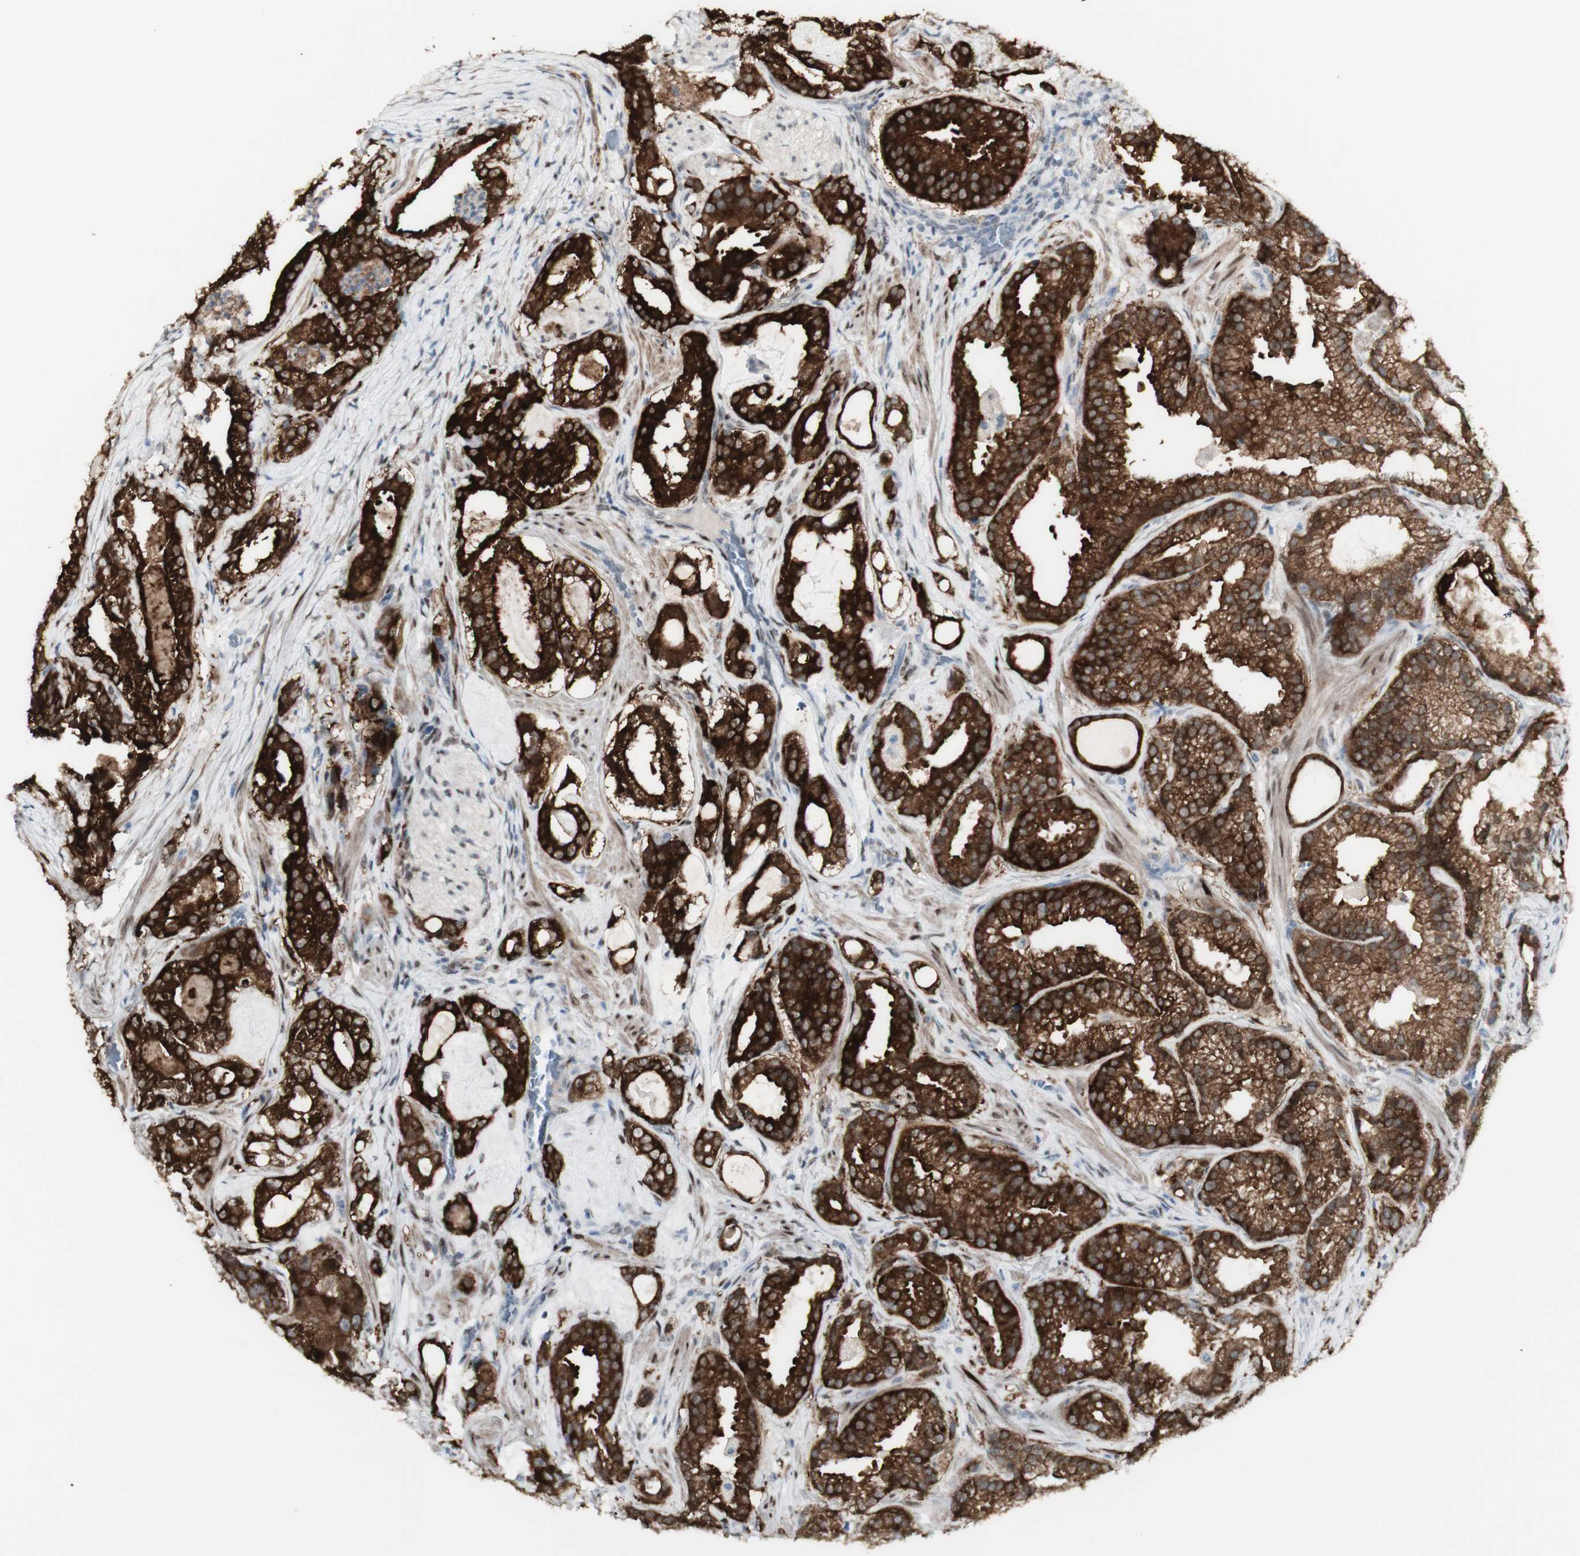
{"staining": {"intensity": "strong", "quantity": ">75%", "location": "cytoplasmic/membranous"}, "tissue": "prostate cancer", "cell_type": "Tumor cells", "image_type": "cancer", "snomed": [{"axis": "morphology", "description": "Adenocarcinoma, Low grade"}, {"axis": "topography", "description": "Prostate"}], "caption": "Human prostate adenocarcinoma (low-grade) stained with a protein marker exhibits strong staining in tumor cells.", "gene": "C1orf116", "patient": {"sex": "male", "age": 59}}